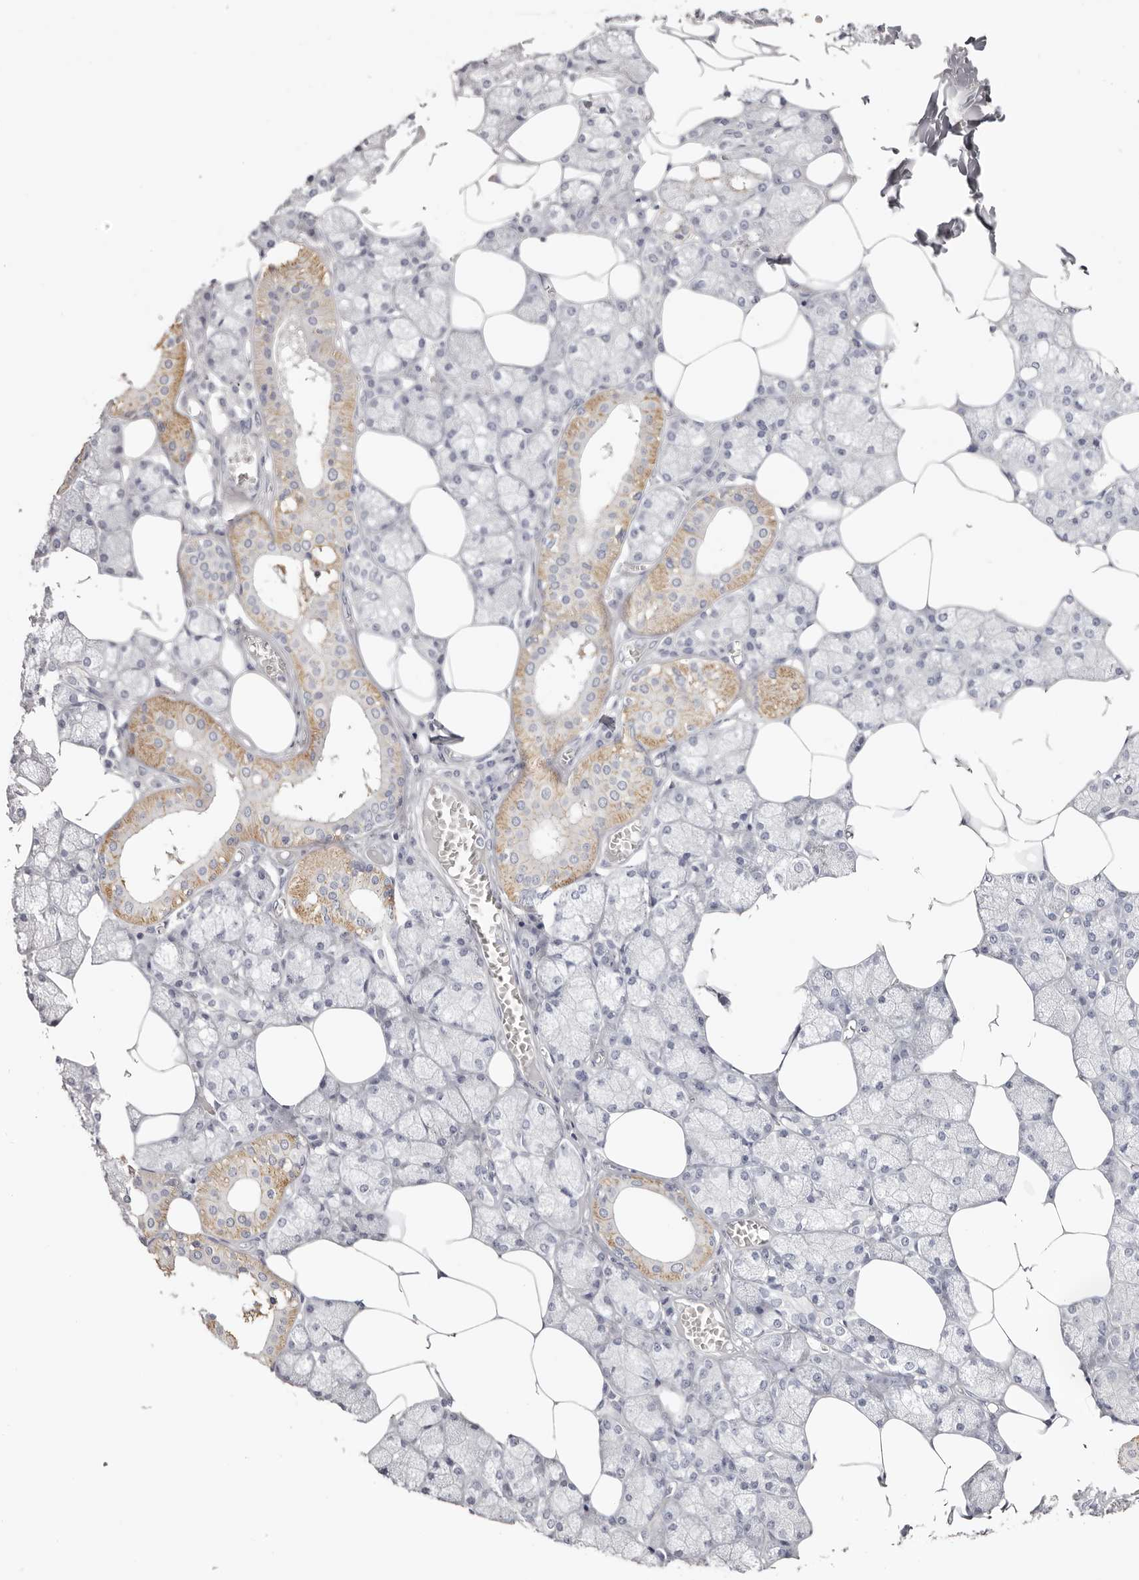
{"staining": {"intensity": "moderate", "quantity": "<25%", "location": "cytoplasmic/membranous"}, "tissue": "salivary gland", "cell_type": "Glandular cells", "image_type": "normal", "snomed": [{"axis": "morphology", "description": "Normal tissue, NOS"}, {"axis": "topography", "description": "Salivary gland"}], "caption": "This image reveals normal salivary gland stained with IHC to label a protein in brown. The cytoplasmic/membranous of glandular cells show moderate positivity for the protein. Nuclei are counter-stained blue.", "gene": "AKNAD1", "patient": {"sex": "male", "age": 62}}